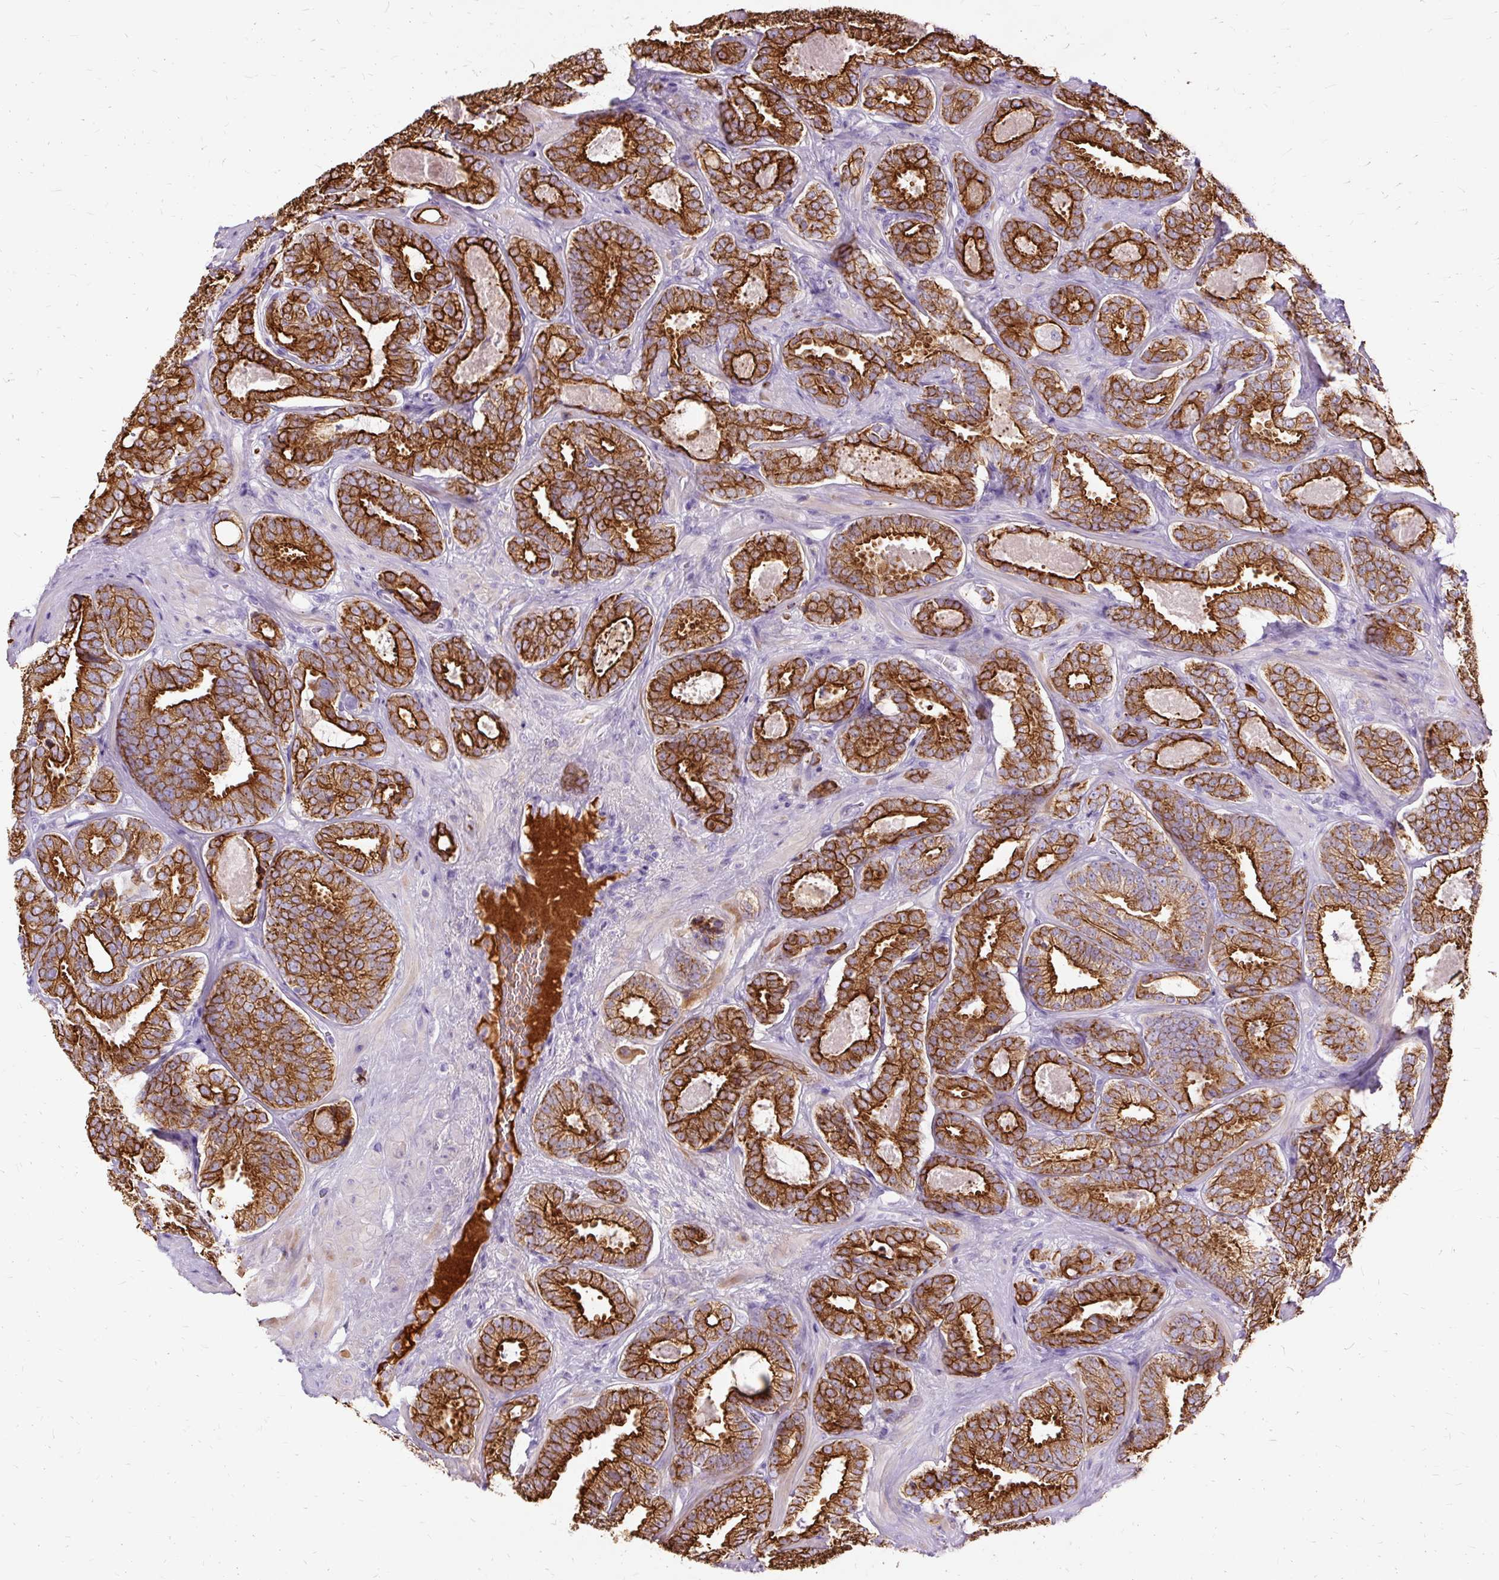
{"staining": {"intensity": "strong", "quantity": ">75%", "location": "cytoplasmic/membranous"}, "tissue": "prostate cancer", "cell_type": "Tumor cells", "image_type": "cancer", "snomed": [{"axis": "morphology", "description": "Adenocarcinoma, High grade"}, {"axis": "topography", "description": "Prostate"}], "caption": "Brown immunohistochemical staining in human prostate cancer (high-grade adenocarcinoma) demonstrates strong cytoplasmic/membranous expression in approximately >75% of tumor cells.", "gene": "DCTN4", "patient": {"sex": "male", "age": 65}}